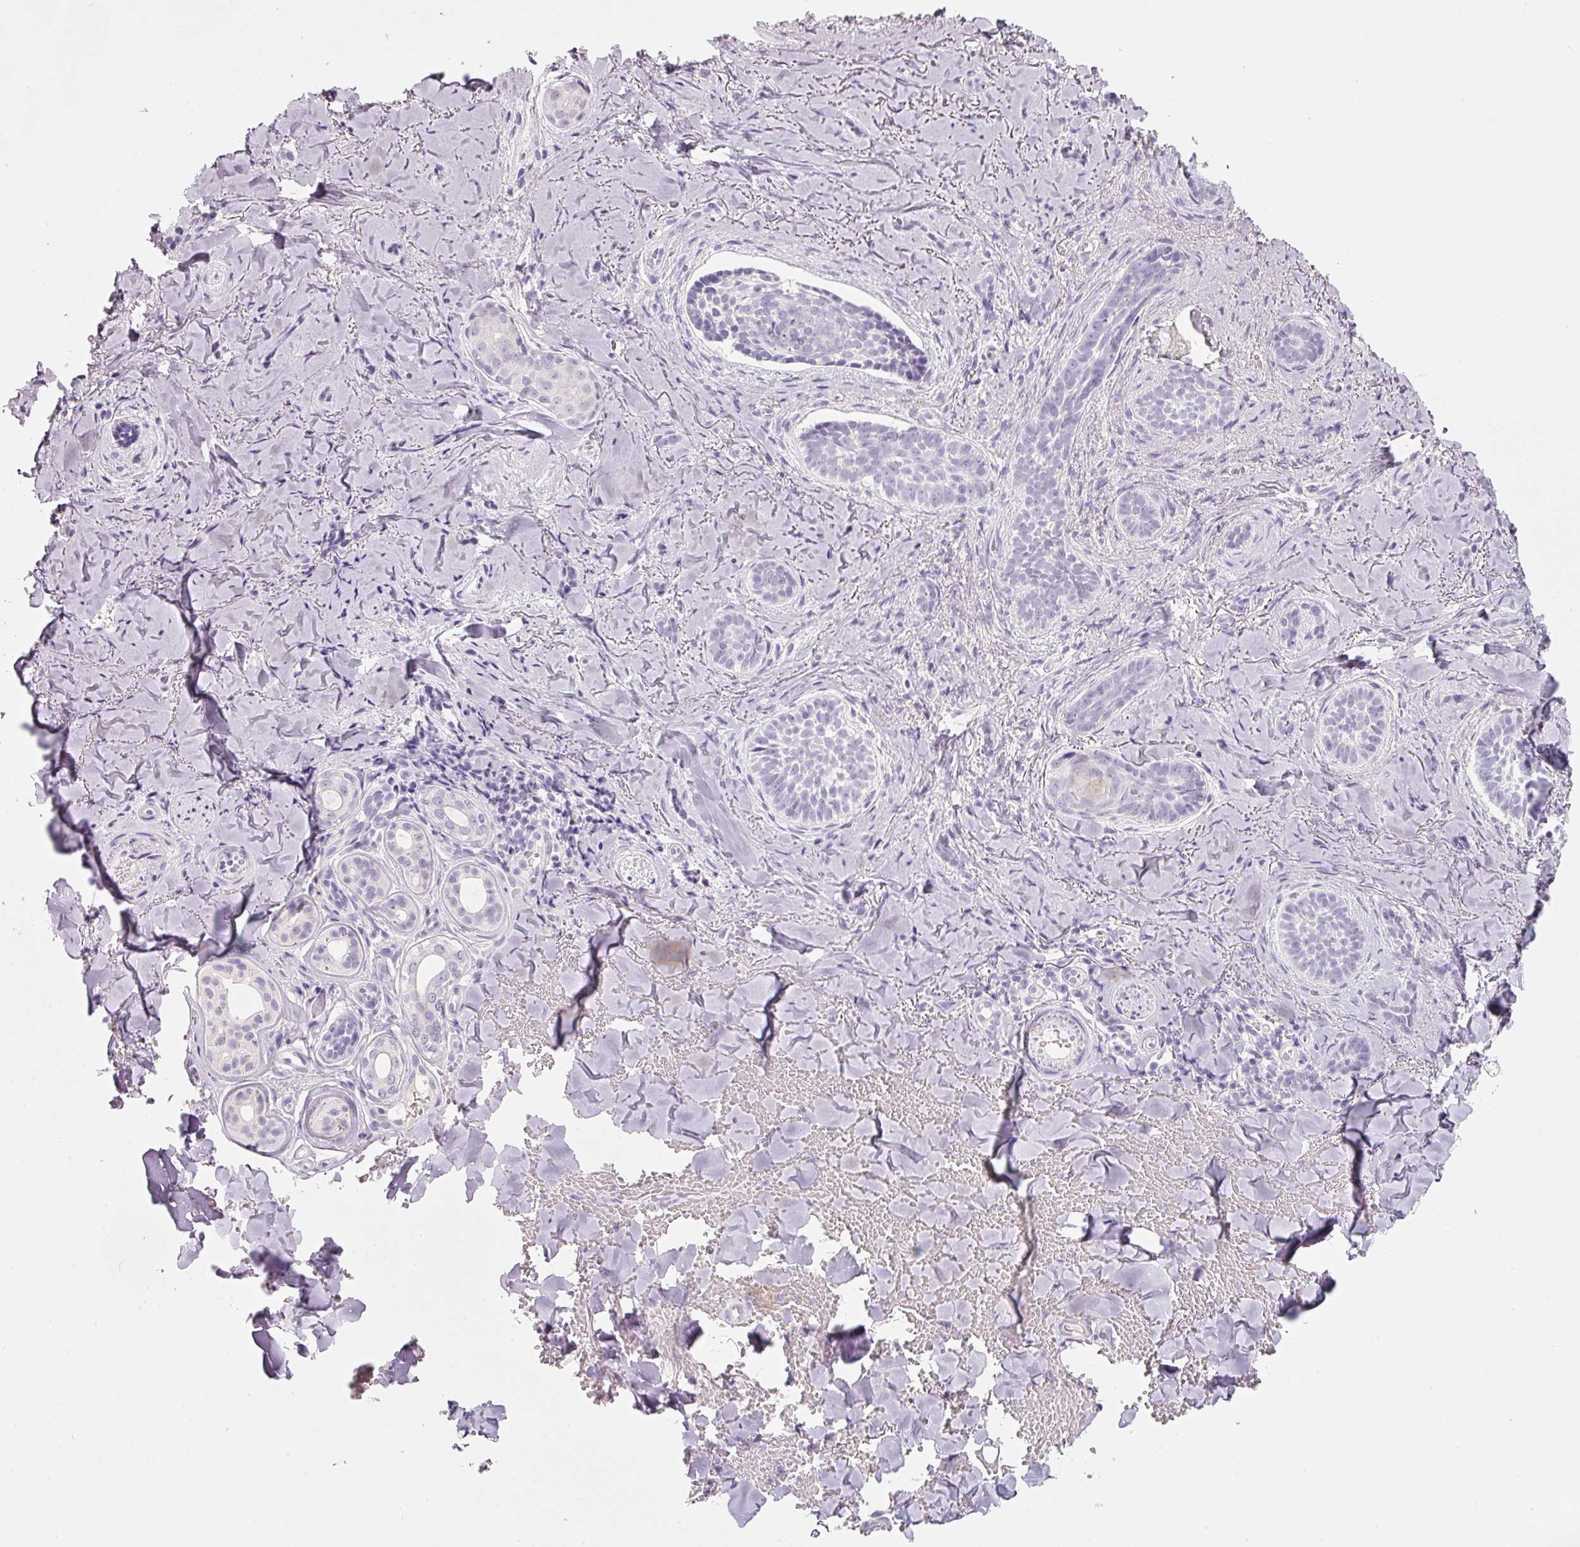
{"staining": {"intensity": "negative", "quantity": "none", "location": "none"}, "tissue": "skin cancer", "cell_type": "Tumor cells", "image_type": "cancer", "snomed": [{"axis": "morphology", "description": "Basal cell carcinoma"}, {"axis": "topography", "description": "Skin"}], "caption": "Immunohistochemical staining of human skin cancer demonstrates no significant expression in tumor cells. (Immunohistochemistry (ihc), brightfield microscopy, high magnification).", "gene": "ENSG00000206549", "patient": {"sex": "female", "age": 55}}